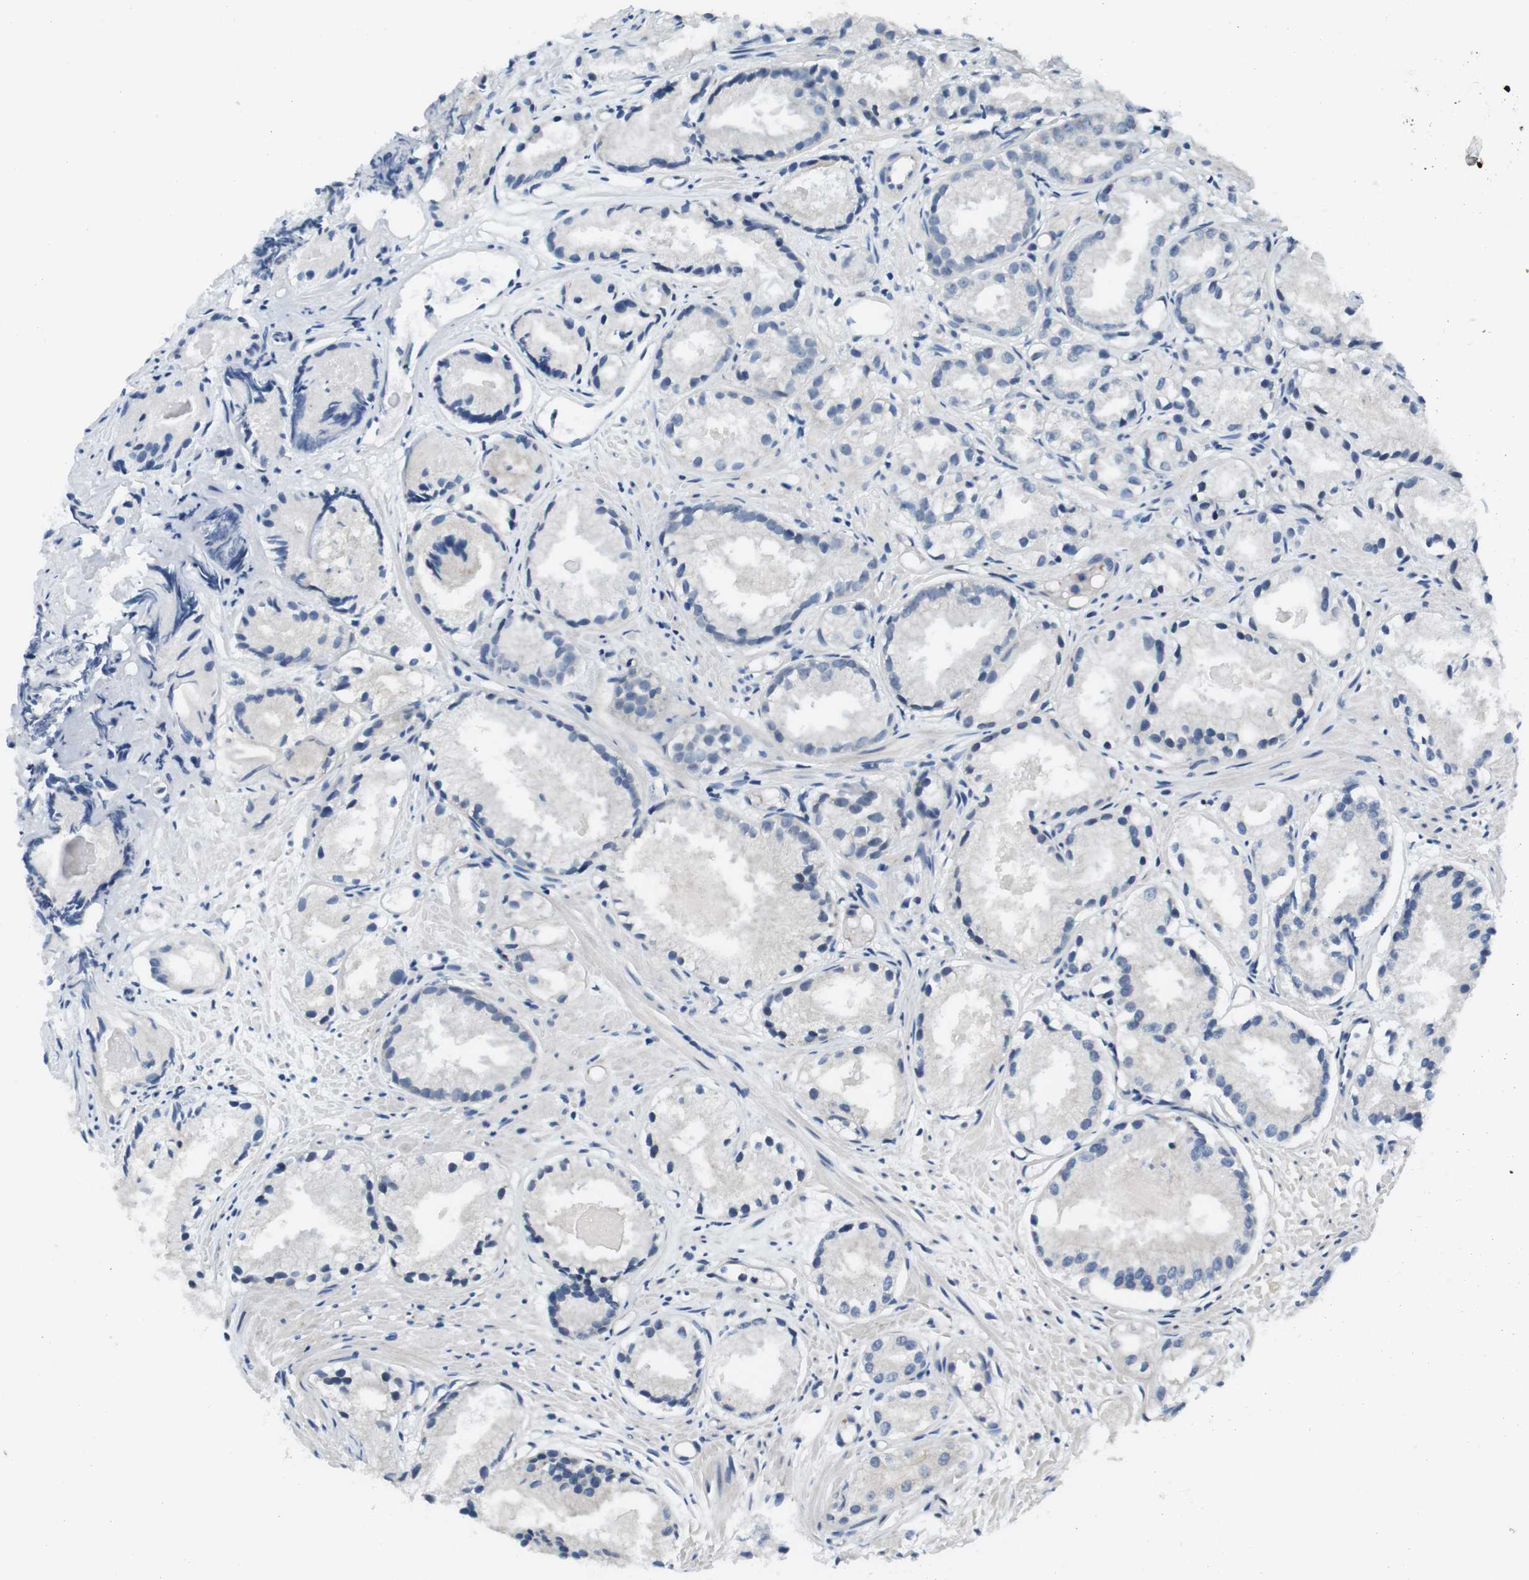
{"staining": {"intensity": "negative", "quantity": "none", "location": "none"}, "tissue": "prostate cancer", "cell_type": "Tumor cells", "image_type": "cancer", "snomed": [{"axis": "morphology", "description": "Adenocarcinoma, Low grade"}, {"axis": "topography", "description": "Prostate"}], "caption": "This is an immunohistochemistry (IHC) histopathology image of human prostate cancer. There is no staining in tumor cells.", "gene": "NEK4", "patient": {"sex": "male", "age": 72}}